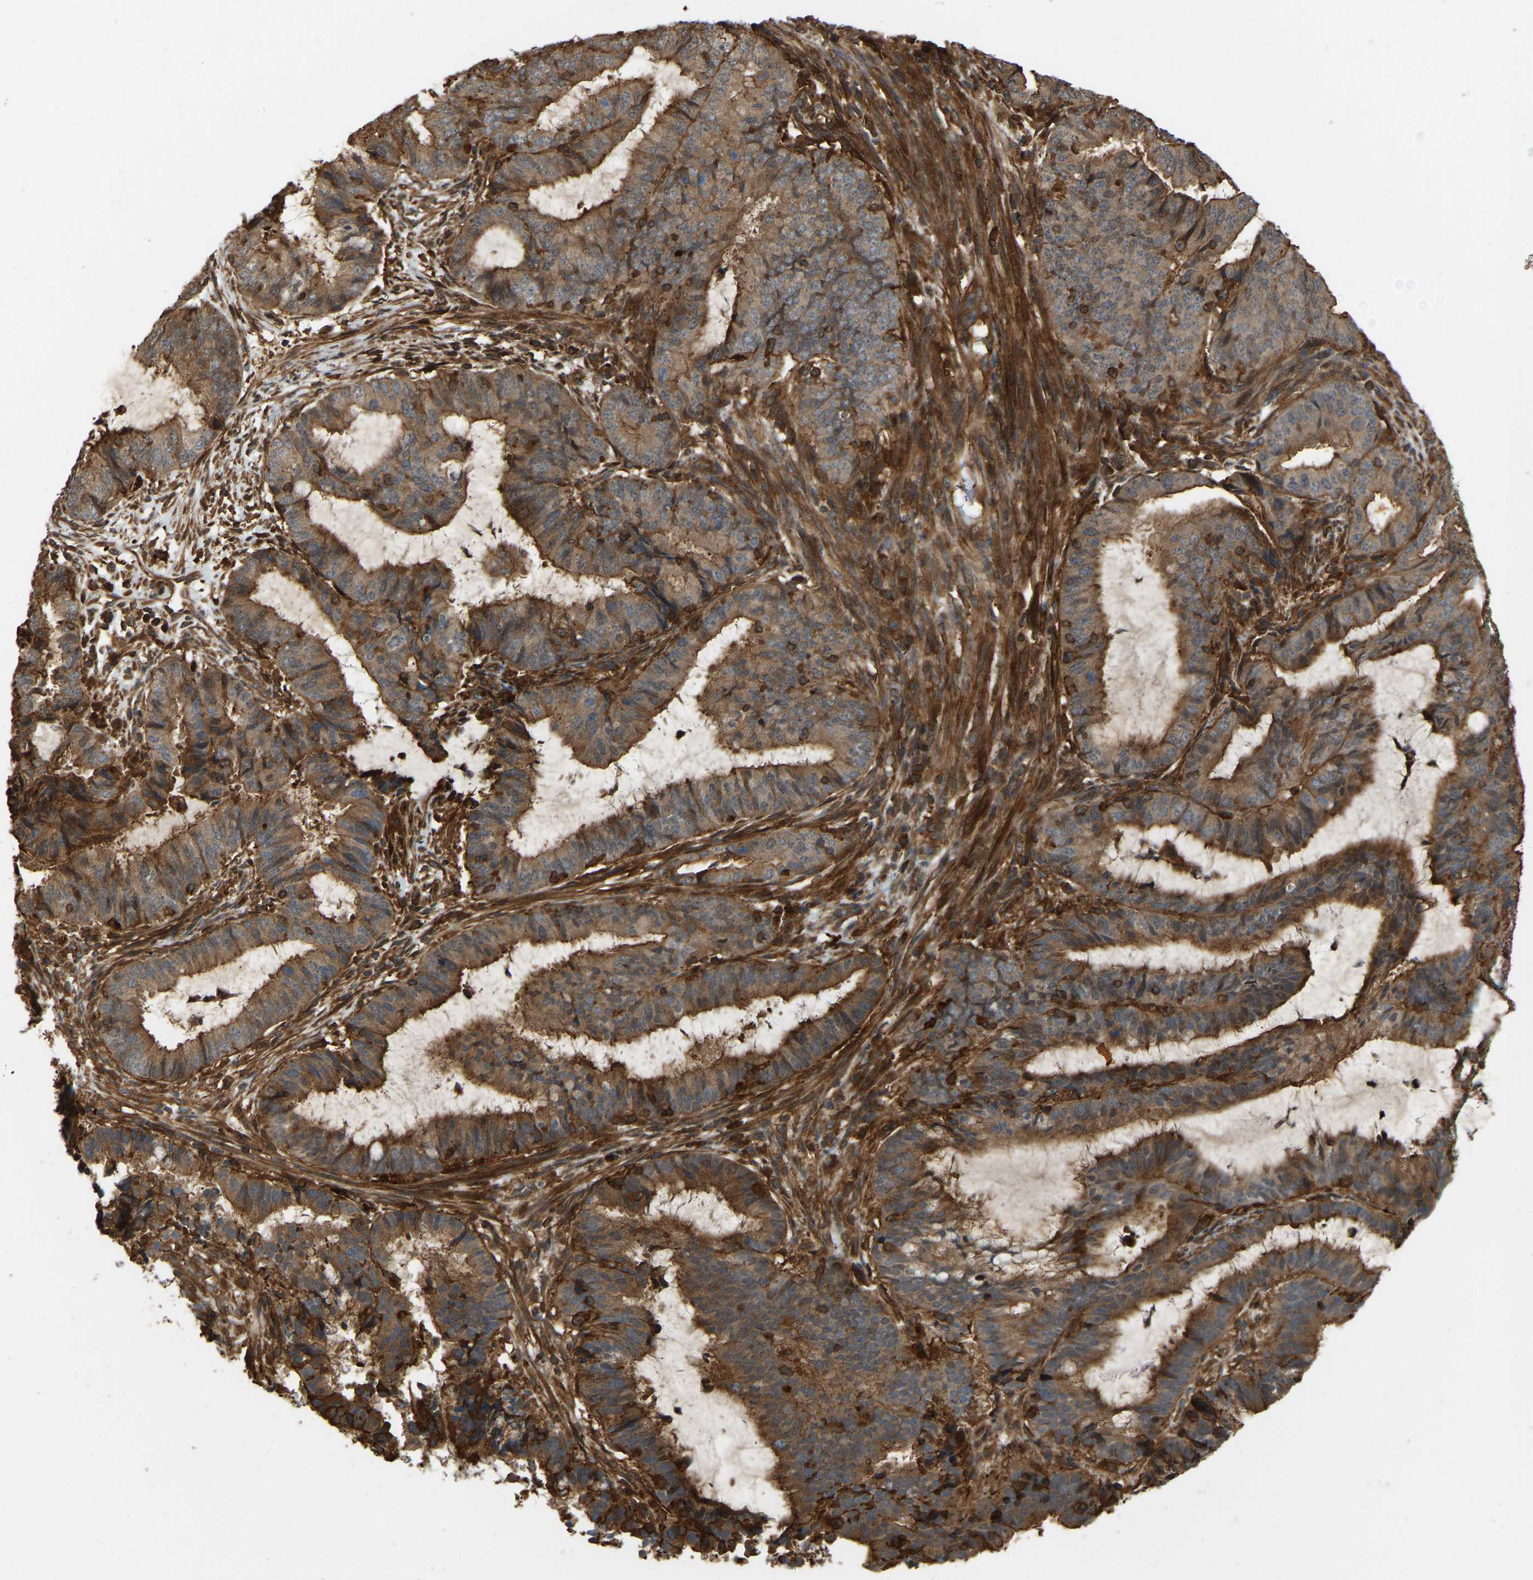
{"staining": {"intensity": "strong", "quantity": ">75%", "location": "cytoplasmic/membranous"}, "tissue": "endometrial cancer", "cell_type": "Tumor cells", "image_type": "cancer", "snomed": [{"axis": "morphology", "description": "Adenocarcinoma, NOS"}, {"axis": "topography", "description": "Endometrium"}], "caption": "A high amount of strong cytoplasmic/membranous positivity is seen in approximately >75% of tumor cells in endometrial cancer tissue.", "gene": "SAMD9L", "patient": {"sex": "female", "age": 51}}